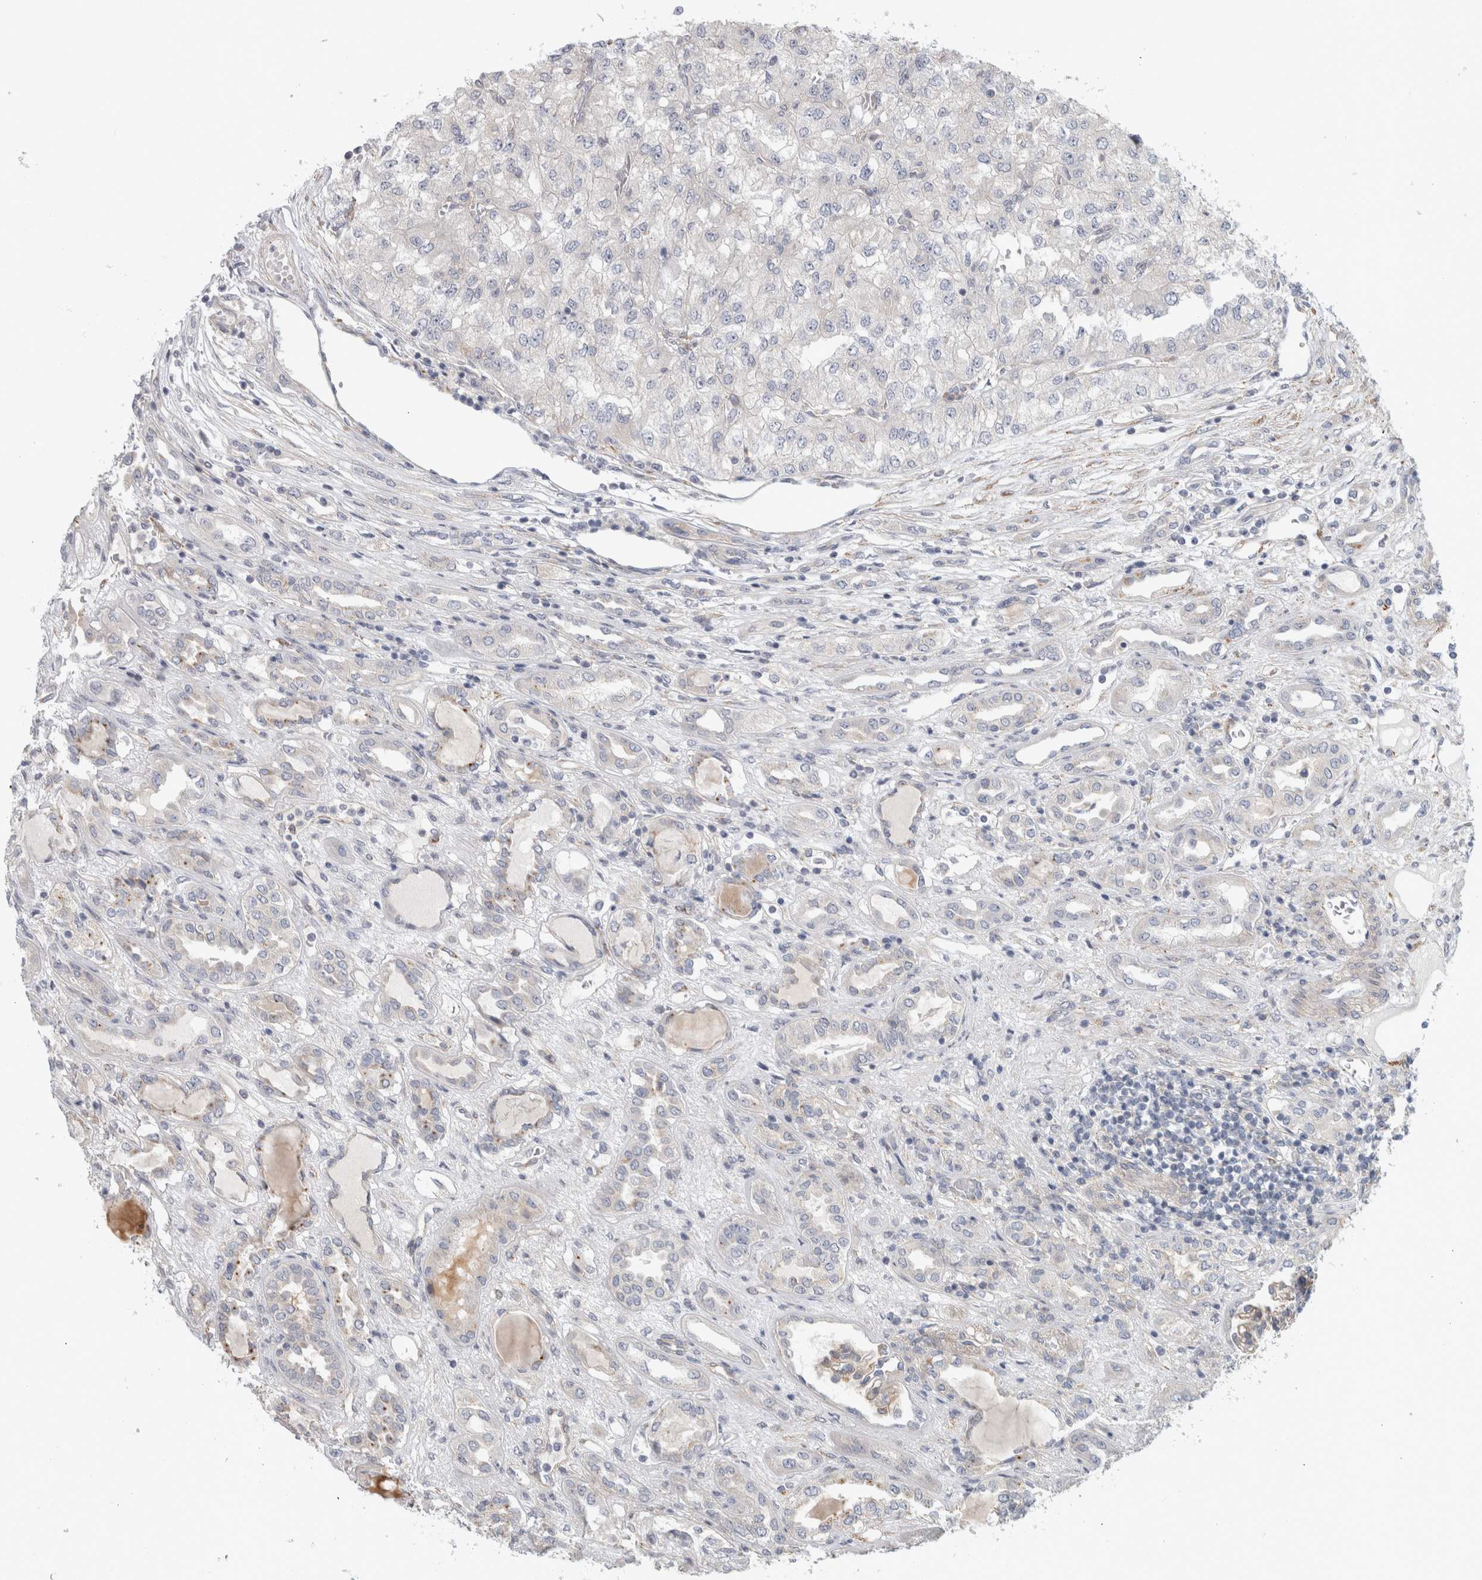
{"staining": {"intensity": "negative", "quantity": "none", "location": "none"}, "tissue": "renal cancer", "cell_type": "Tumor cells", "image_type": "cancer", "snomed": [{"axis": "morphology", "description": "Adenocarcinoma, NOS"}, {"axis": "topography", "description": "Kidney"}], "caption": "Adenocarcinoma (renal) was stained to show a protein in brown. There is no significant staining in tumor cells. Brightfield microscopy of immunohistochemistry (IHC) stained with DAB (3,3'-diaminobenzidine) (brown) and hematoxylin (blue), captured at high magnification.", "gene": "ZNF804B", "patient": {"sex": "female", "age": 54}}